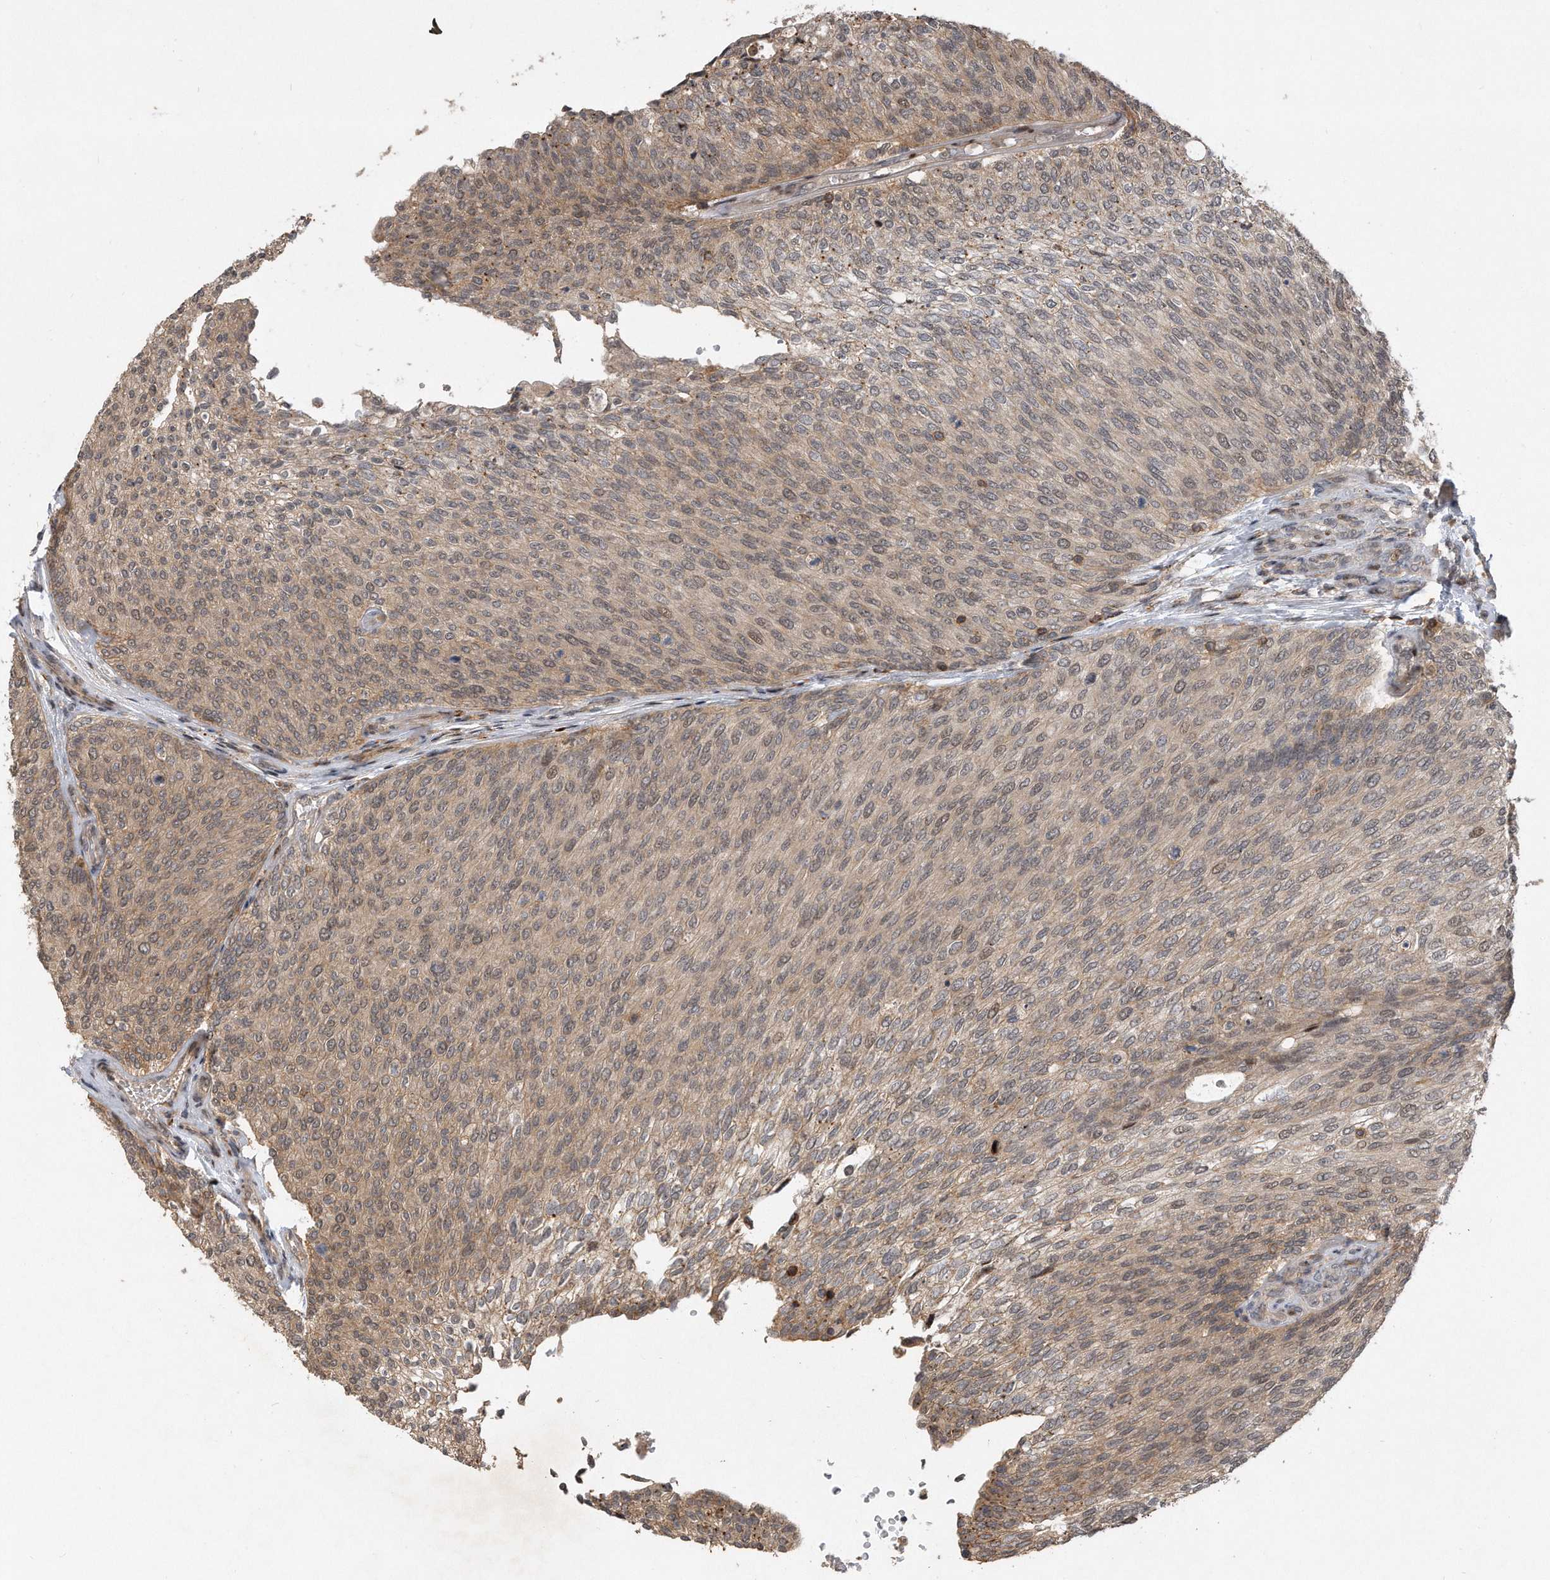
{"staining": {"intensity": "weak", "quantity": "25%-75%", "location": "cytoplasmic/membranous,nuclear"}, "tissue": "urothelial cancer", "cell_type": "Tumor cells", "image_type": "cancer", "snomed": [{"axis": "morphology", "description": "Urothelial carcinoma, Low grade"}, {"axis": "topography", "description": "Urinary bladder"}], "caption": "A histopathology image of low-grade urothelial carcinoma stained for a protein displays weak cytoplasmic/membranous and nuclear brown staining in tumor cells.", "gene": "PGBD2", "patient": {"sex": "female", "age": 79}}